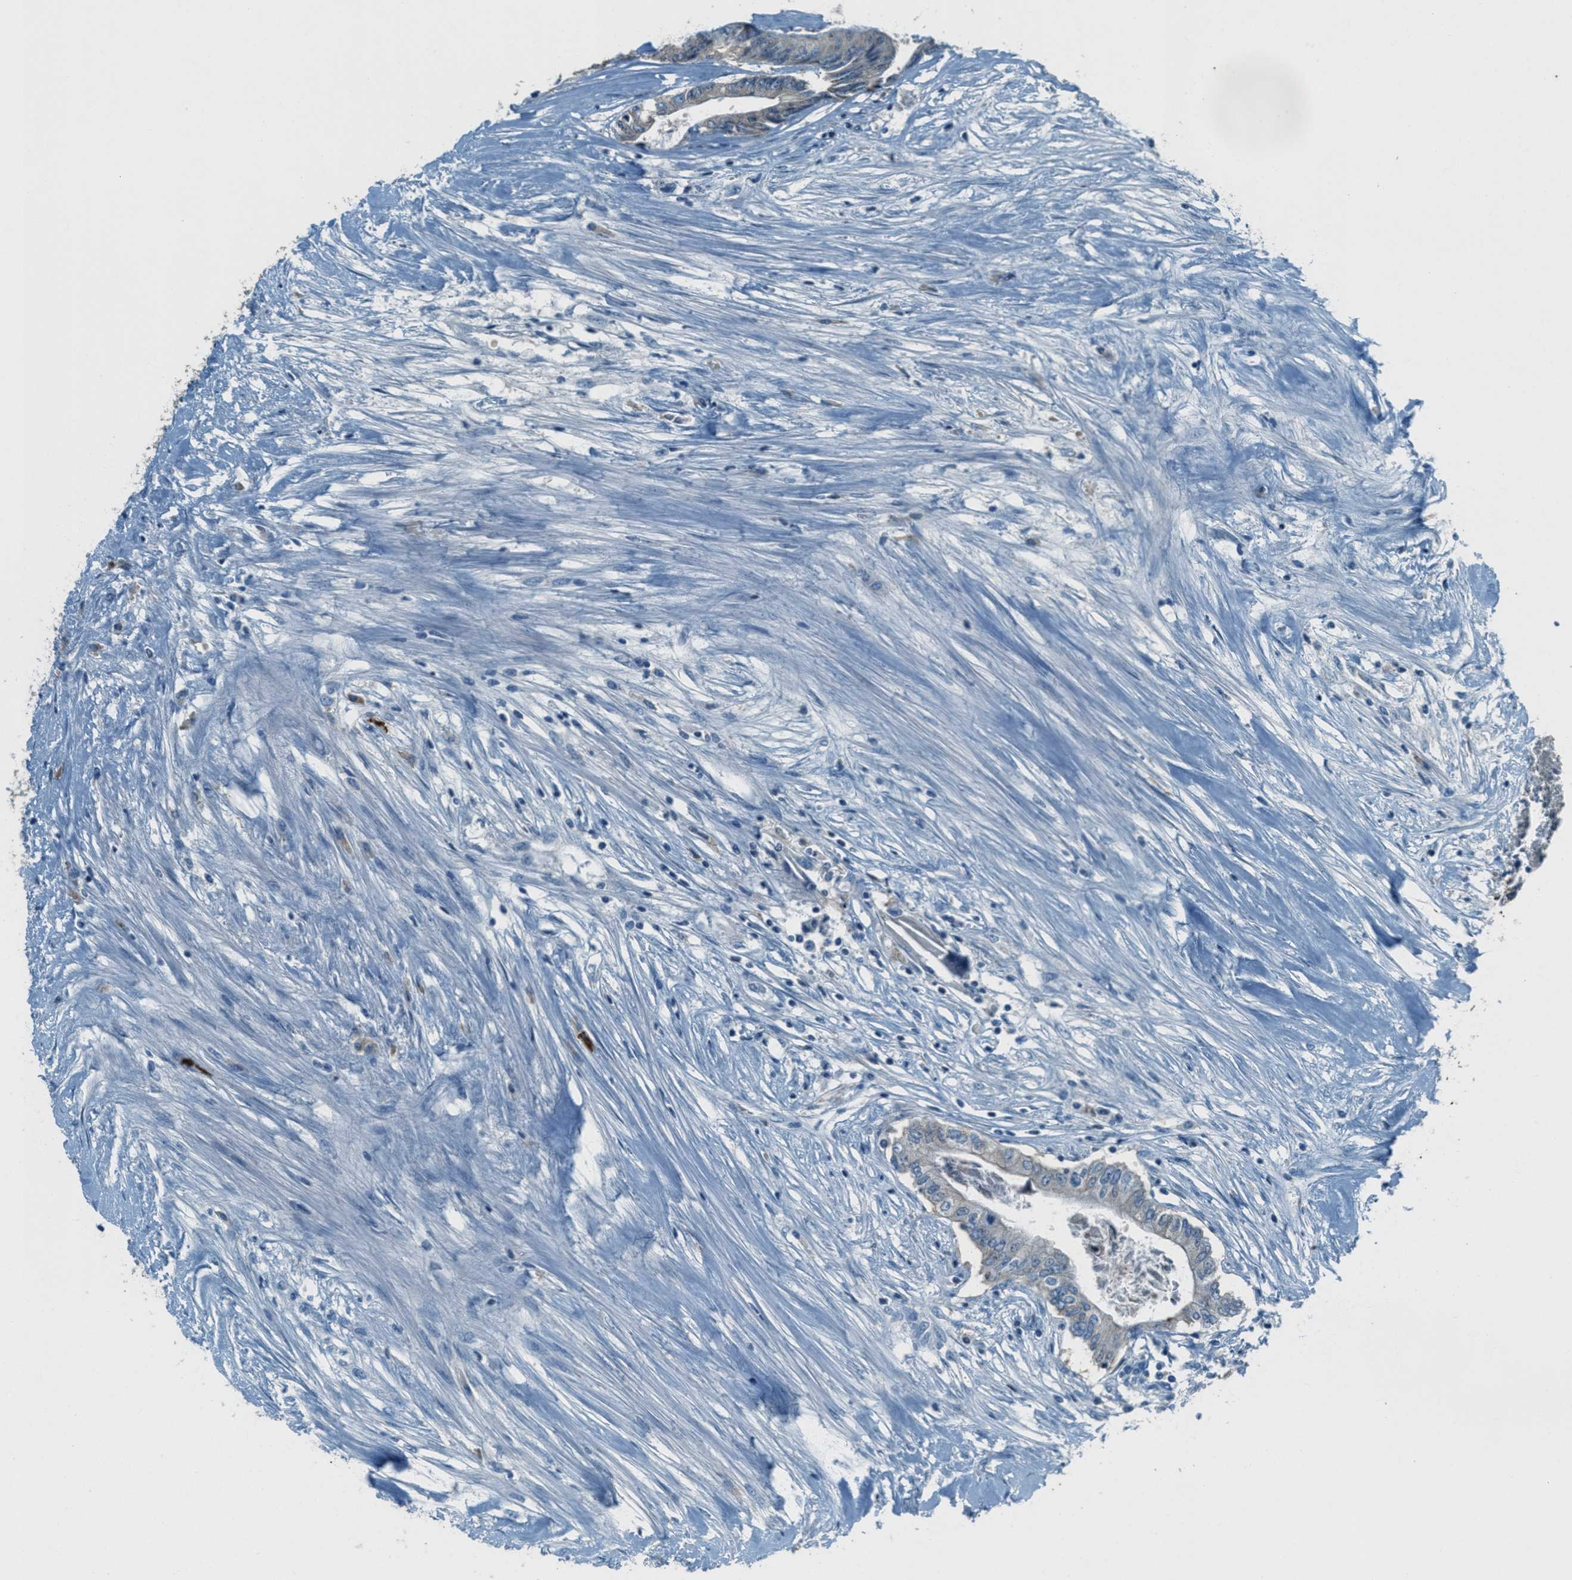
{"staining": {"intensity": "weak", "quantity": "25%-75%", "location": "cytoplasmic/membranous"}, "tissue": "colorectal cancer", "cell_type": "Tumor cells", "image_type": "cancer", "snomed": [{"axis": "morphology", "description": "Adenocarcinoma, NOS"}, {"axis": "topography", "description": "Rectum"}], "caption": "A histopathology image showing weak cytoplasmic/membranous staining in approximately 25%-75% of tumor cells in colorectal adenocarcinoma, as visualized by brown immunohistochemical staining.", "gene": "MSLN", "patient": {"sex": "male", "age": 63}}